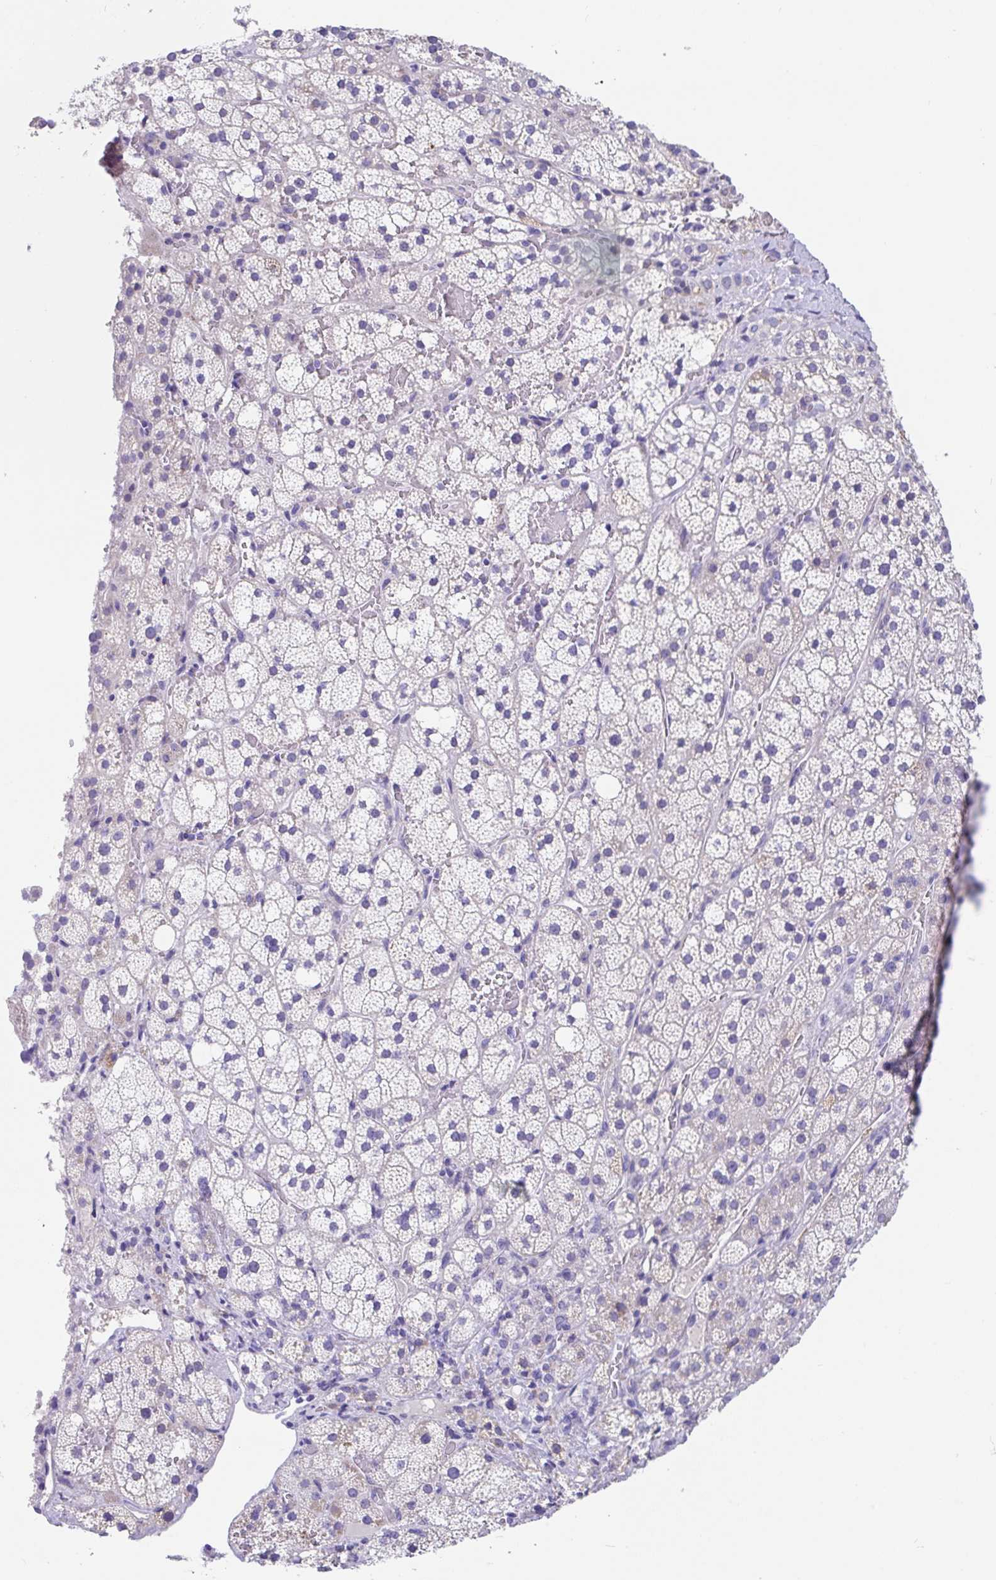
{"staining": {"intensity": "moderate", "quantity": "<25%", "location": "cytoplasmic/membranous"}, "tissue": "adrenal gland", "cell_type": "Glandular cells", "image_type": "normal", "snomed": [{"axis": "morphology", "description": "Normal tissue, NOS"}, {"axis": "topography", "description": "Adrenal gland"}], "caption": "This image demonstrates immunohistochemistry (IHC) staining of benign adrenal gland, with low moderate cytoplasmic/membranous staining in about <25% of glandular cells.", "gene": "CCSAP", "patient": {"sex": "male", "age": 53}}